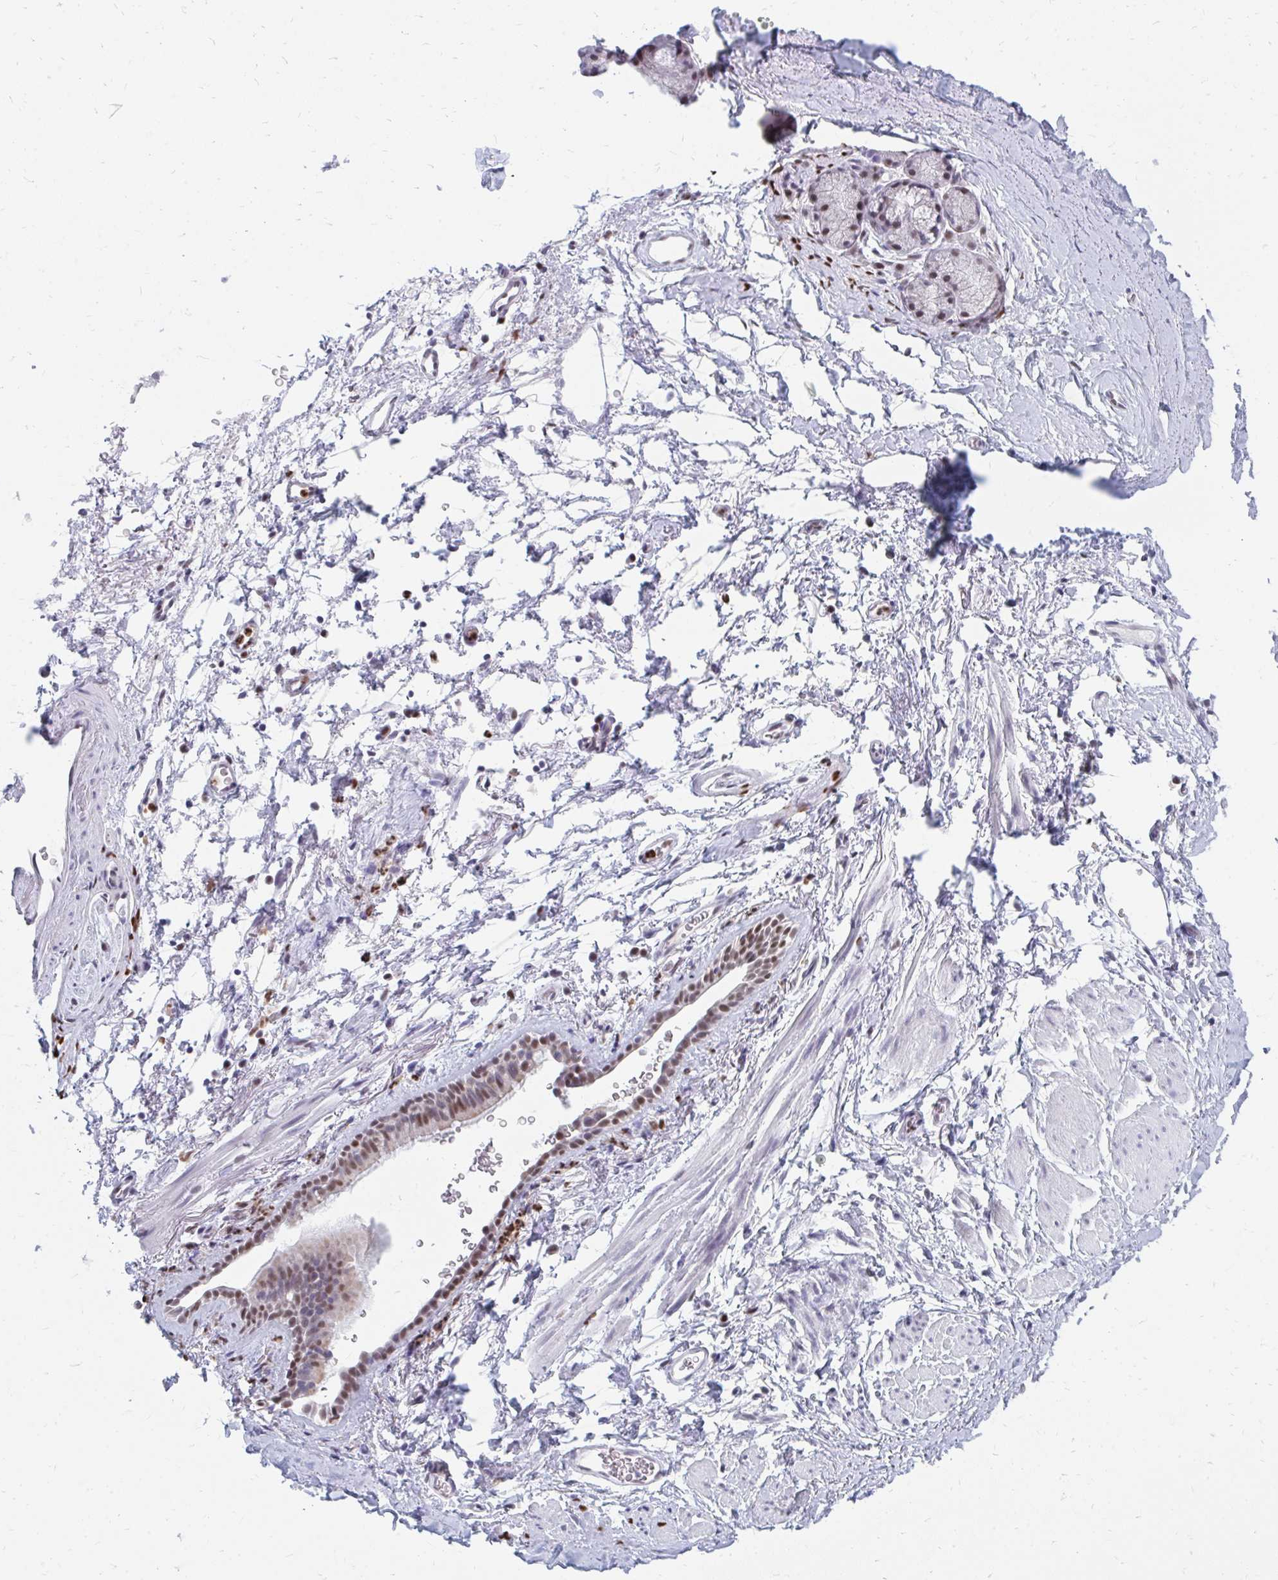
{"staining": {"intensity": "negative", "quantity": "none", "location": "none"}, "tissue": "soft tissue", "cell_type": "Chondrocytes", "image_type": "normal", "snomed": [{"axis": "morphology", "description": "Normal tissue, NOS"}, {"axis": "topography", "description": "Lymph node"}, {"axis": "topography", "description": "Cartilage tissue"}, {"axis": "topography", "description": "Bronchus"}], "caption": "High magnification brightfield microscopy of normal soft tissue stained with DAB (3,3'-diaminobenzidine) (brown) and counterstained with hematoxylin (blue): chondrocytes show no significant positivity.", "gene": "PLK3", "patient": {"sex": "female", "age": 70}}